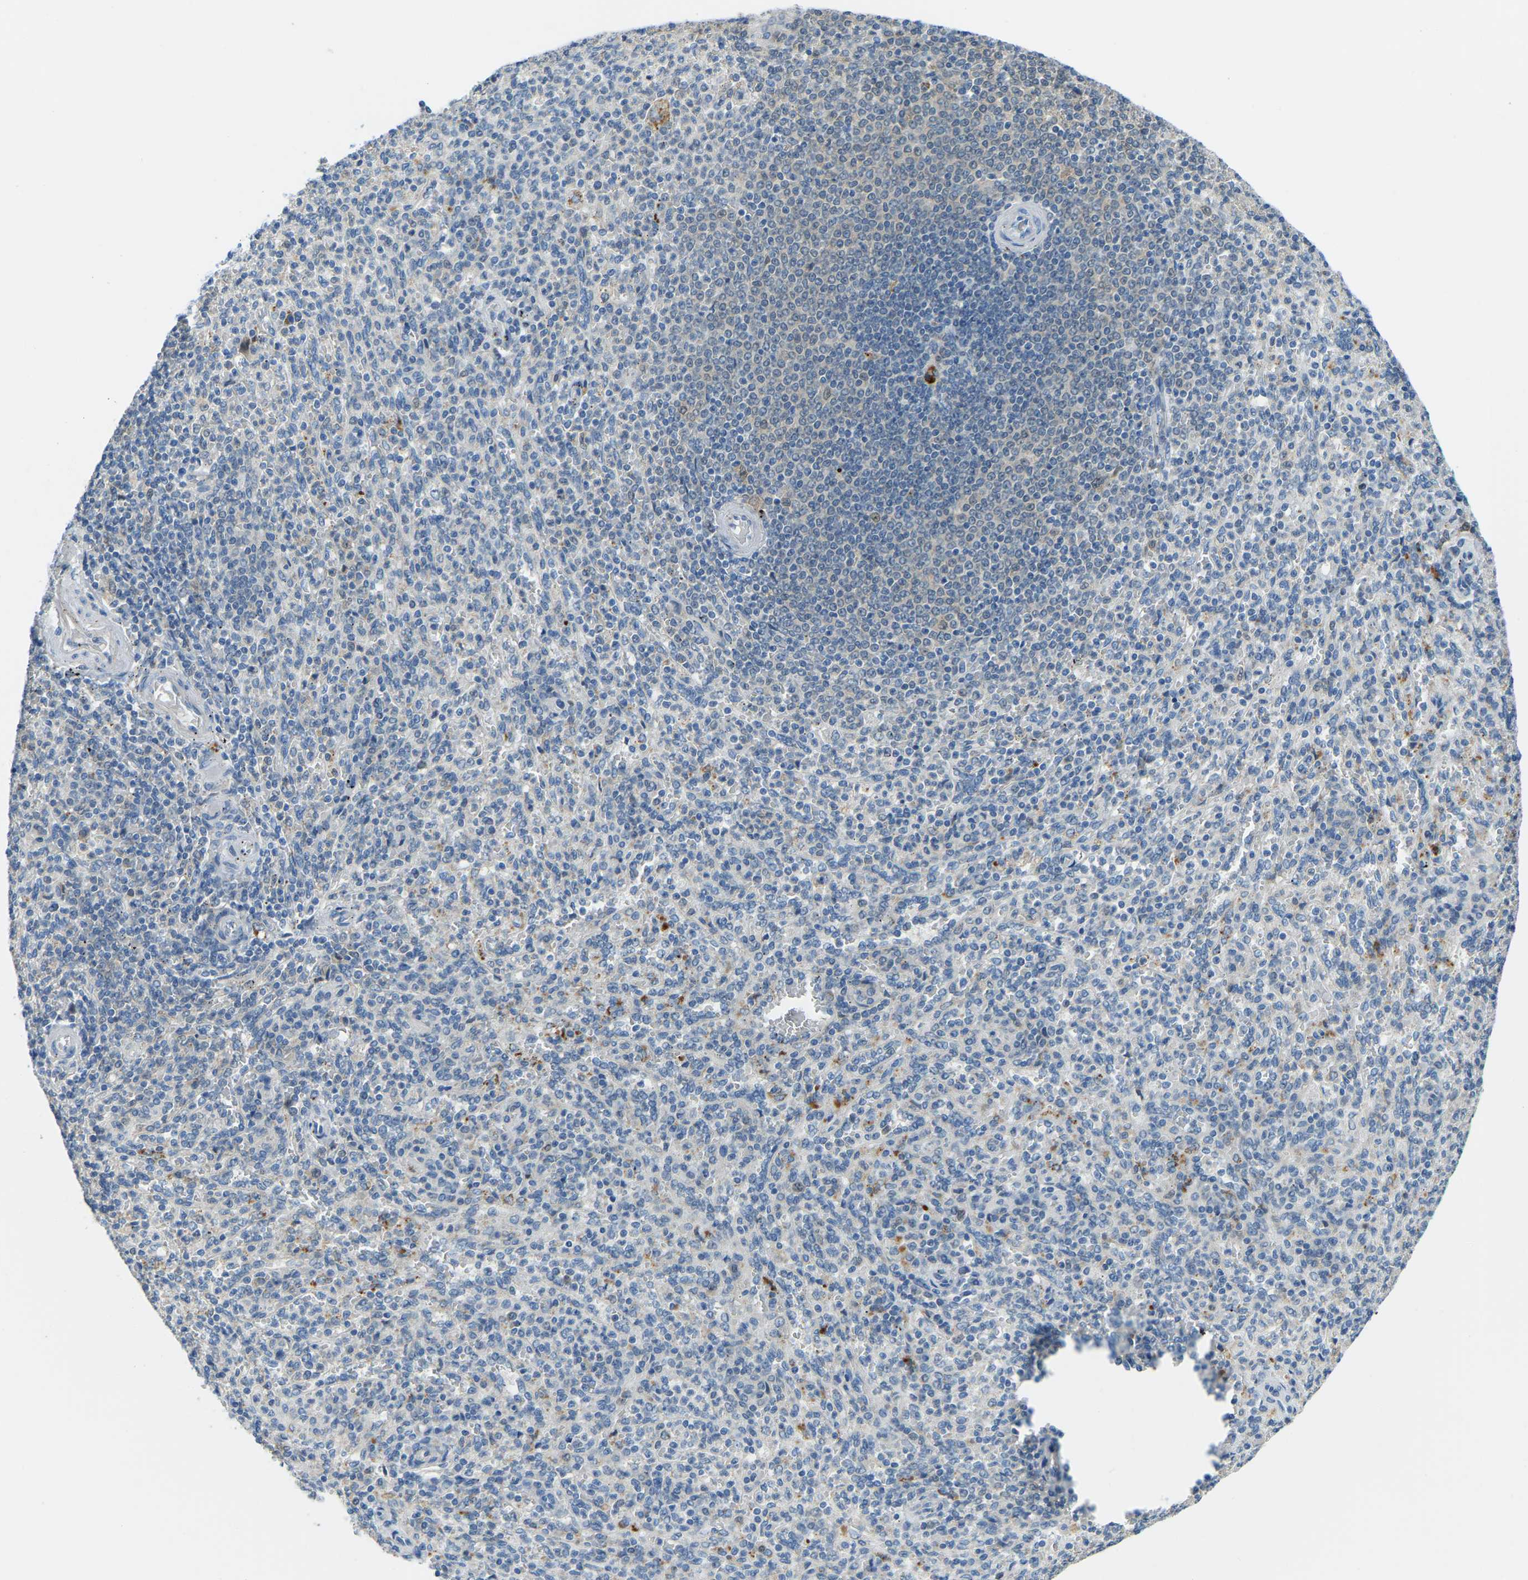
{"staining": {"intensity": "moderate", "quantity": "<25%", "location": "cytoplasmic/membranous"}, "tissue": "spleen", "cell_type": "Cells in red pulp", "image_type": "normal", "snomed": [{"axis": "morphology", "description": "Normal tissue, NOS"}, {"axis": "topography", "description": "Spleen"}], "caption": "An IHC image of unremarkable tissue is shown. Protein staining in brown highlights moderate cytoplasmic/membranous positivity in spleen within cells in red pulp.", "gene": "NME8", "patient": {"sex": "male", "age": 36}}